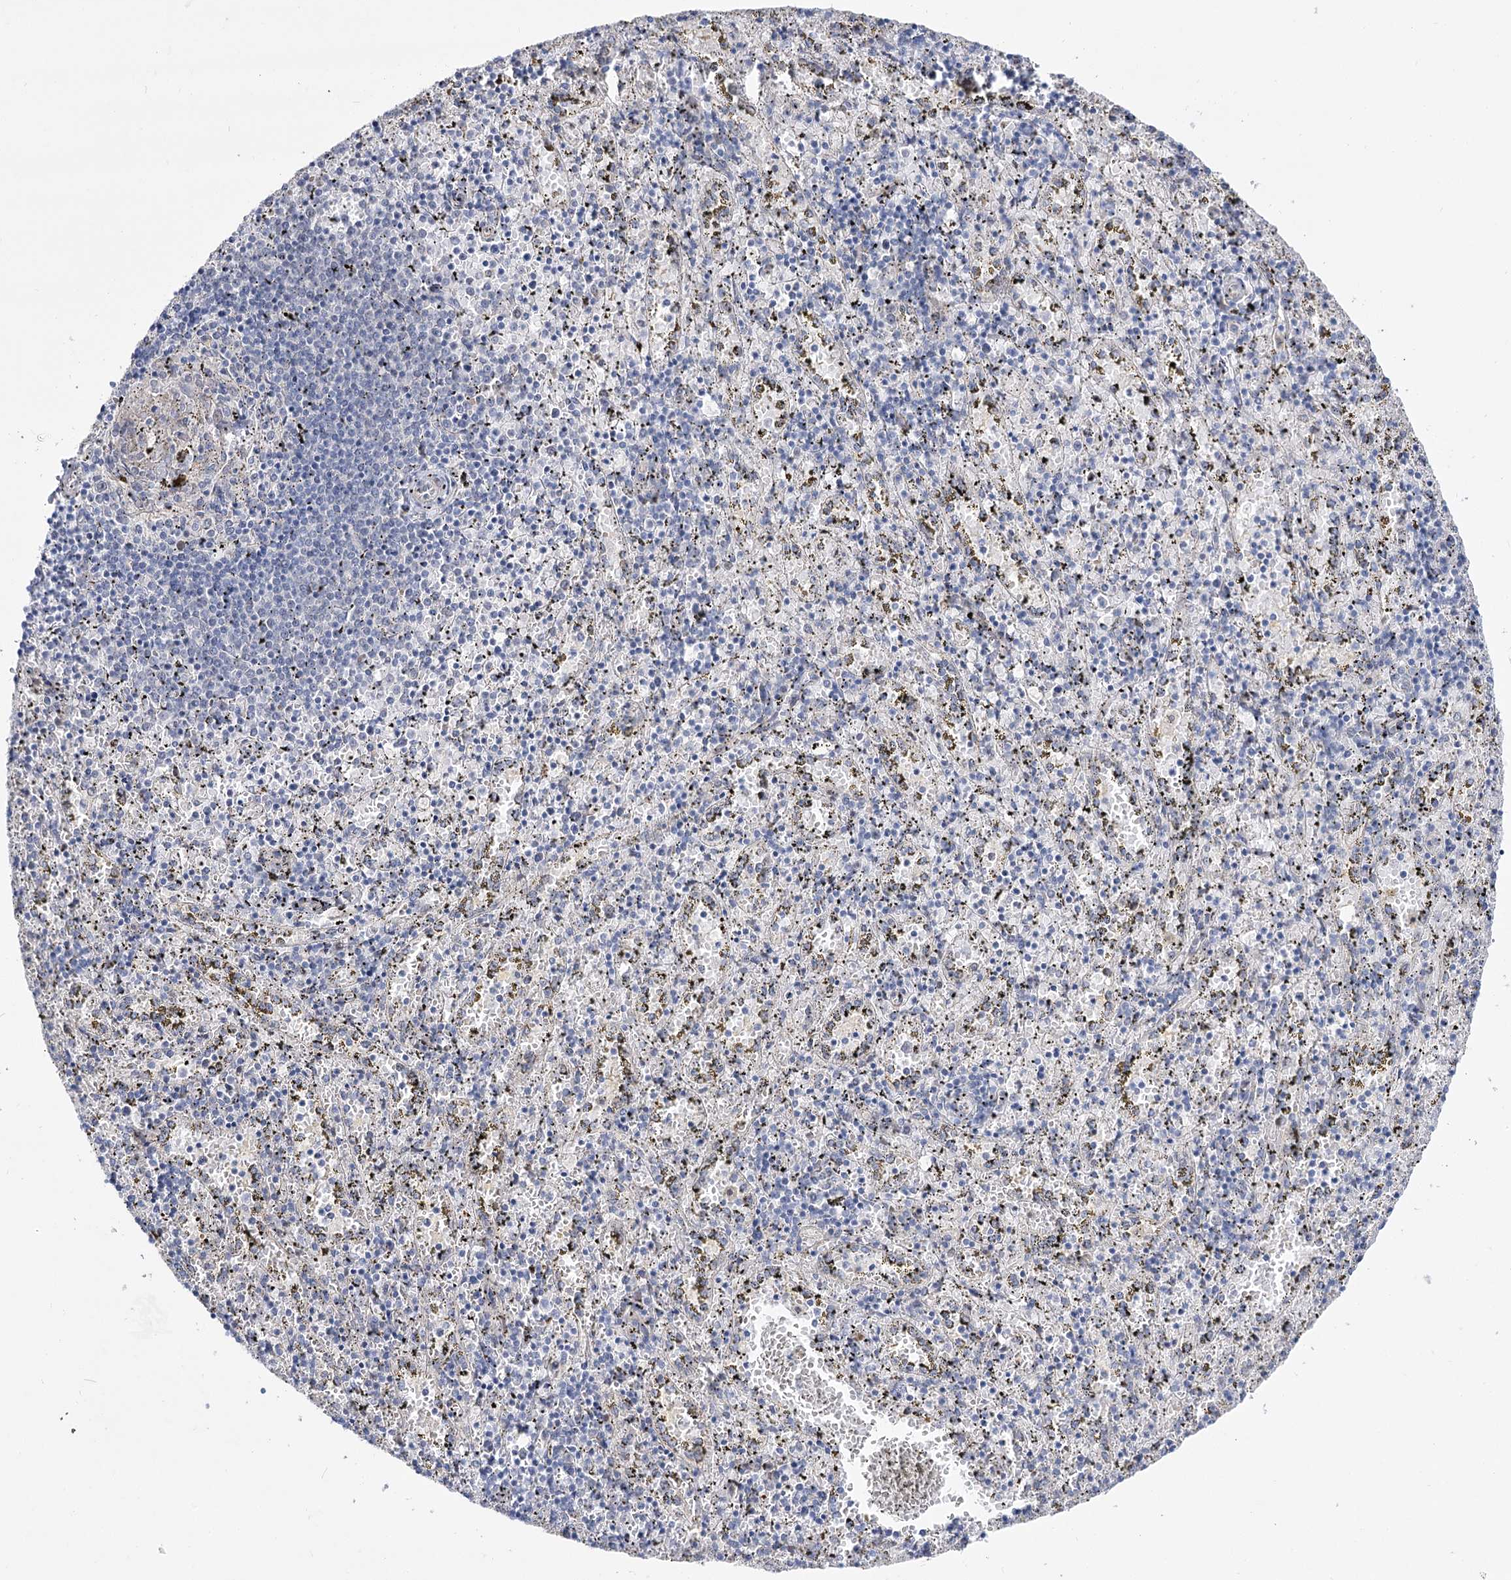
{"staining": {"intensity": "negative", "quantity": "none", "location": "none"}, "tissue": "spleen", "cell_type": "Cells in red pulp", "image_type": "normal", "snomed": [{"axis": "morphology", "description": "Normal tissue, NOS"}, {"axis": "topography", "description": "Spleen"}], "caption": "Protein analysis of benign spleen demonstrates no significant staining in cells in red pulp.", "gene": "ARHGAP32", "patient": {"sex": "male", "age": 11}}